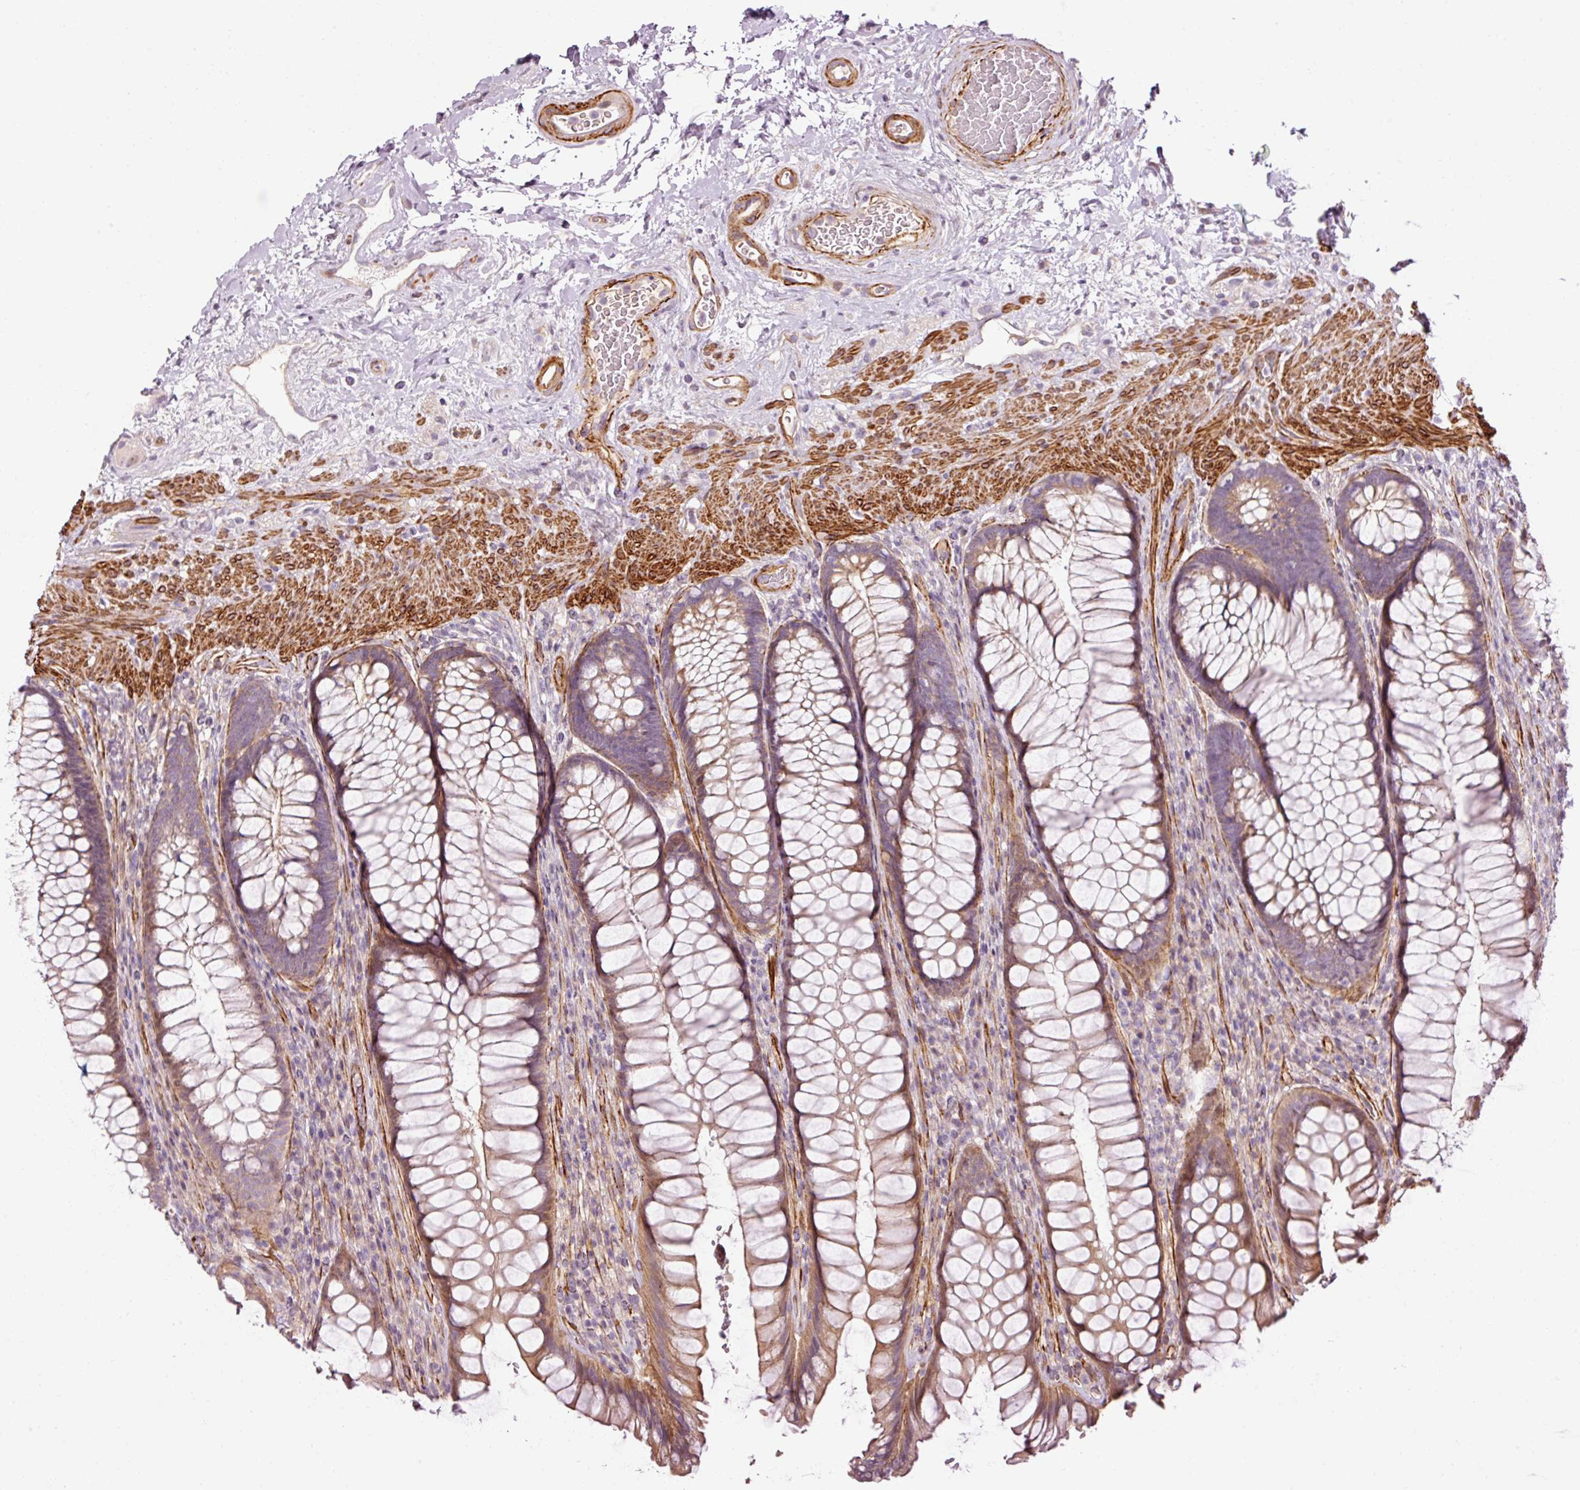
{"staining": {"intensity": "moderate", "quantity": "25%-75%", "location": "cytoplasmic/membranous"}, "tissue": "rectum", "cell_type": "Glandular cells", "image_type": "normal", "snomed": [{"axis": "morphology", "description": "Normal tissue, NOS"}, {"axis": "topography", "description": "Rectum"}], "caption": "Moderate cytoplasmic/membranous staining for a protein is seen in about 25%-75% of glandular cells of benign rectum using immunohistochemistry (IHC).", "gene": "ANKRD20A1", "patient": {"sex": "male", "age": 53}}